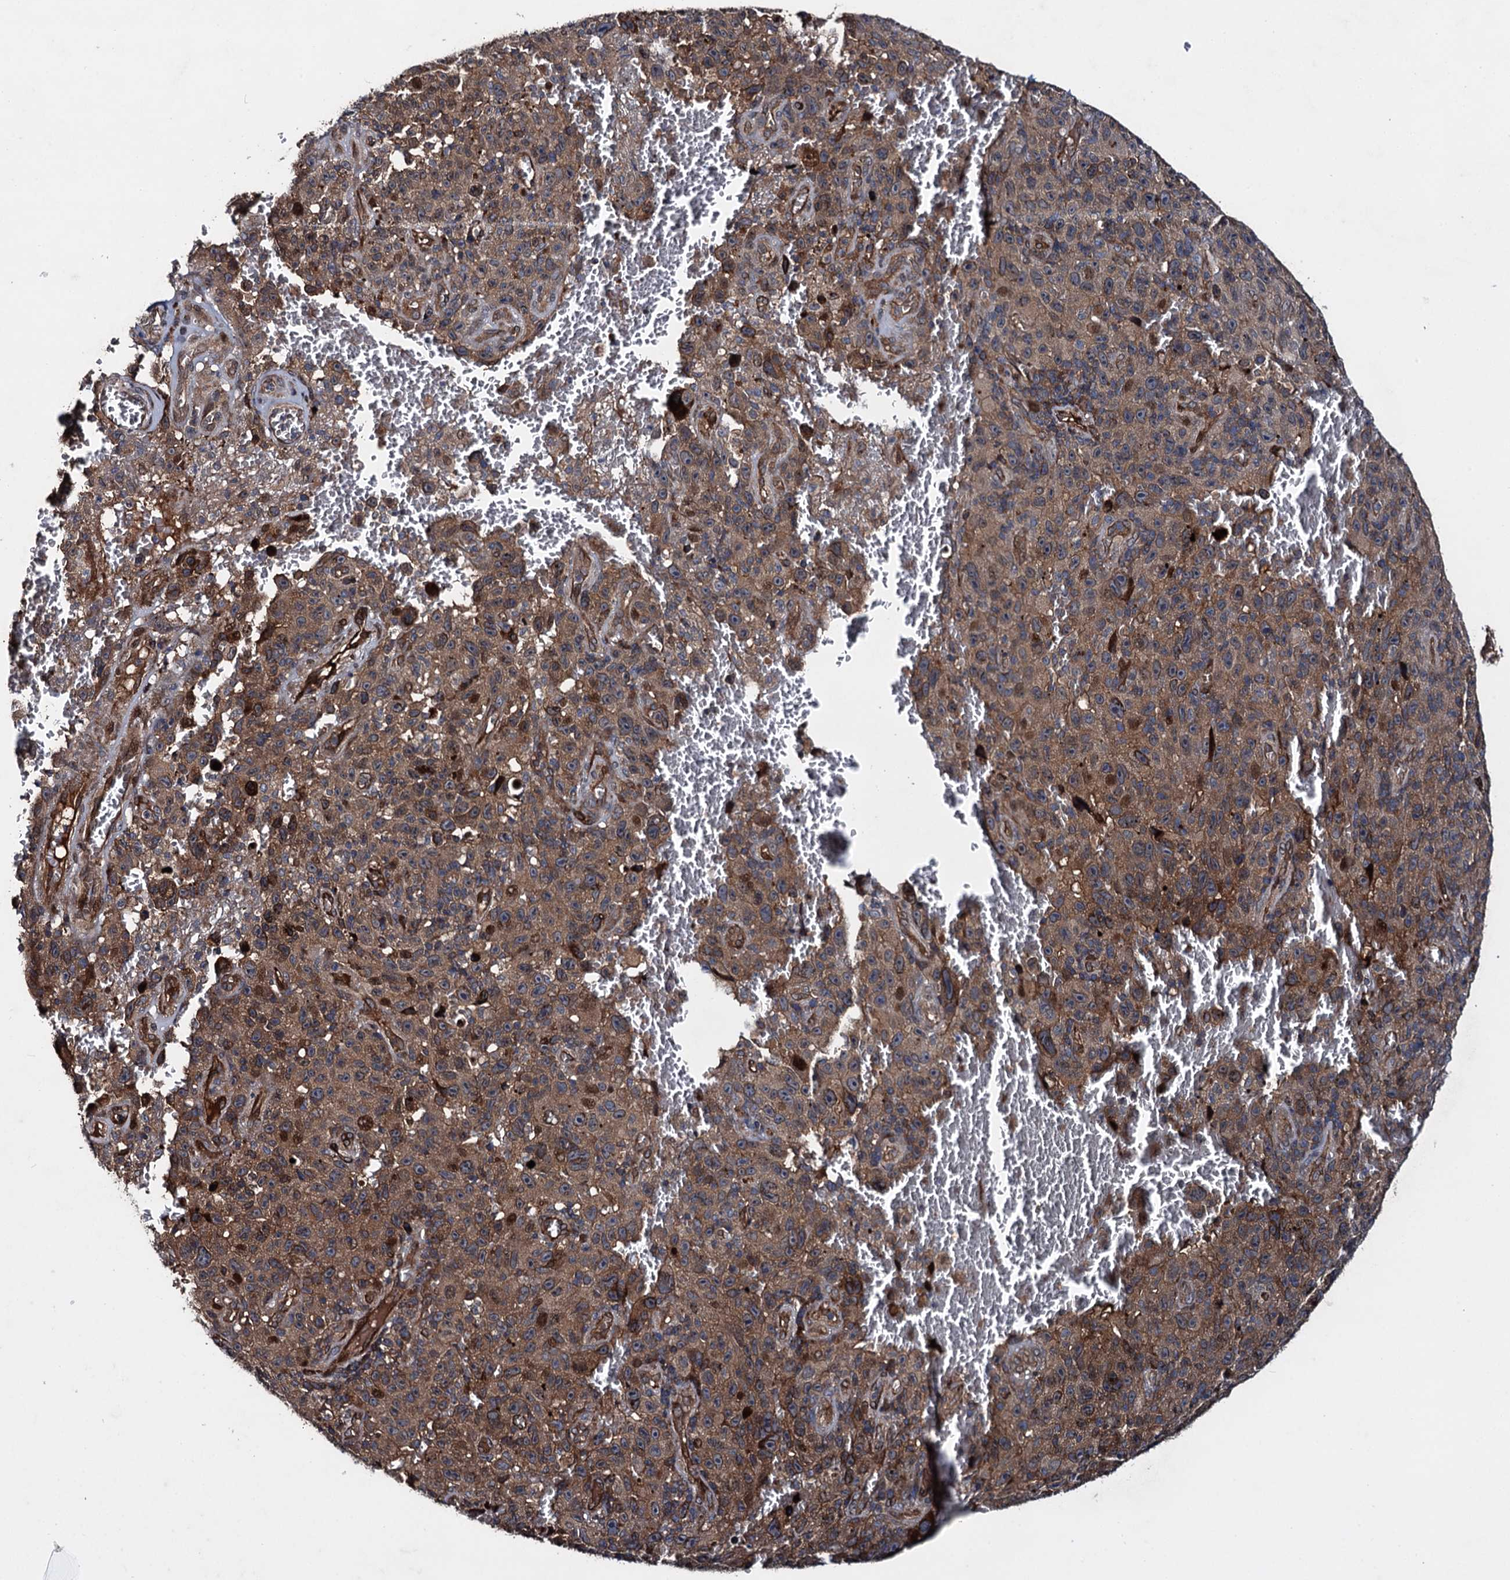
{"staining": {"intensity": "moderate", "quantity": ">75%", "location": "cytoplasmic/membranous,nuclear"}, "tissue": "melanoma", "cell_type": "Tumor cells", "image_type": "cancer", "snomed": [{"axis": "morphology", "description": "Malignant melanoma, NOS"}, {"axis": "topography", "description": "Skin"}], "caption": "Protein staining of malignant melanoma tissue reveals moderate cytoplasmic/membranous and nuclear positivity in approximately >75% of tumor cells.", "gene": "RHOBTB1", "patient": {"sex": "female", "age": 82}}